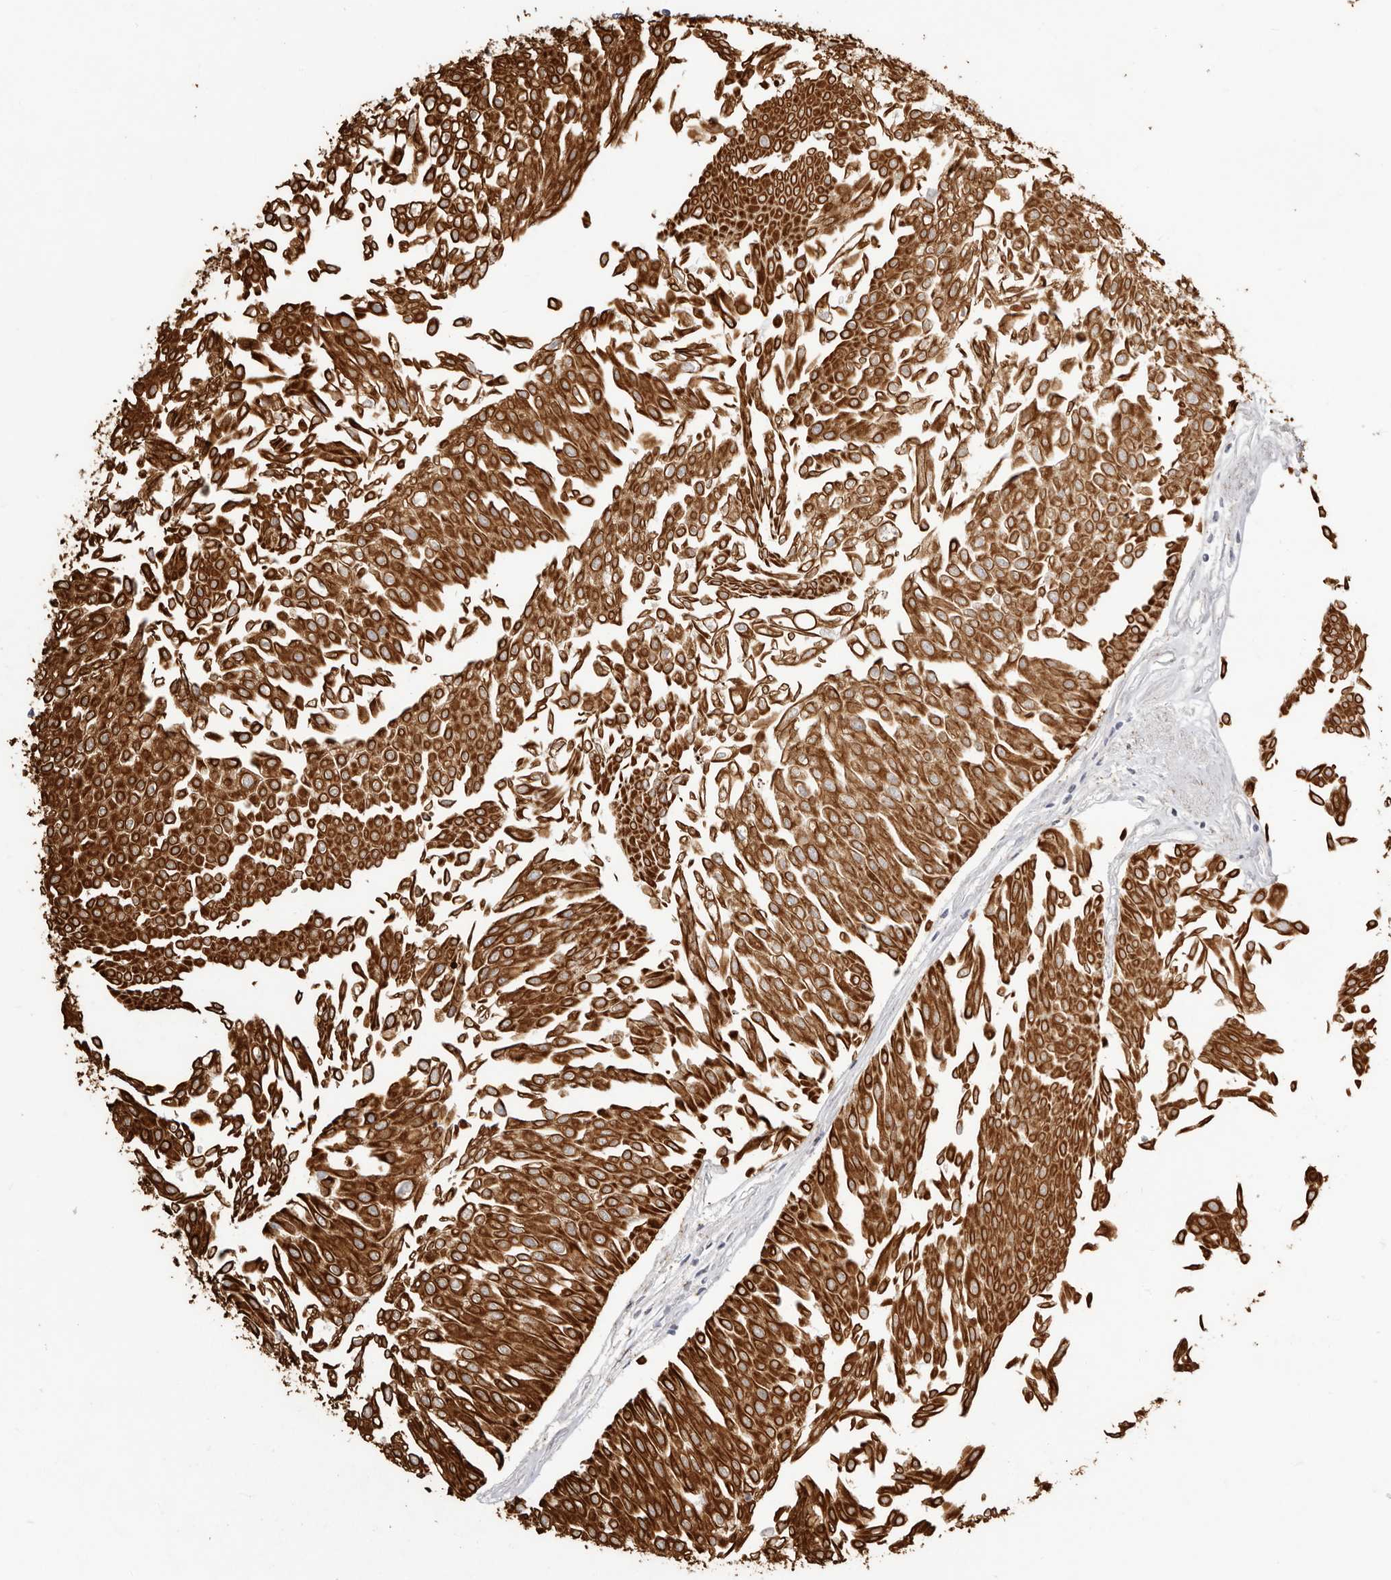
{"staining": {"intensity": "strong", "quantity": ">75%", "location": "cytoplasmic/membranous"}, "tissue": "urothelial cancer", "cell_type": "Tumor cells", "image_type": "cancer", "snomed": [{"axis": "morphology", "description": "Urothelial carcinoma, Low grade"}, {"axis": "topography", "description": "Urinary bladder"}], "caption": "Protein expression analysis of human low-grade urothelial carcinoma reveals strong cytoplasmic/membranous expression in approximately >75% of tumor cells. (Brightfield microscopy of DAB IHC at high magnification).", "gene": "USH1C", "patient": {"sex": "male", "age": 67}}